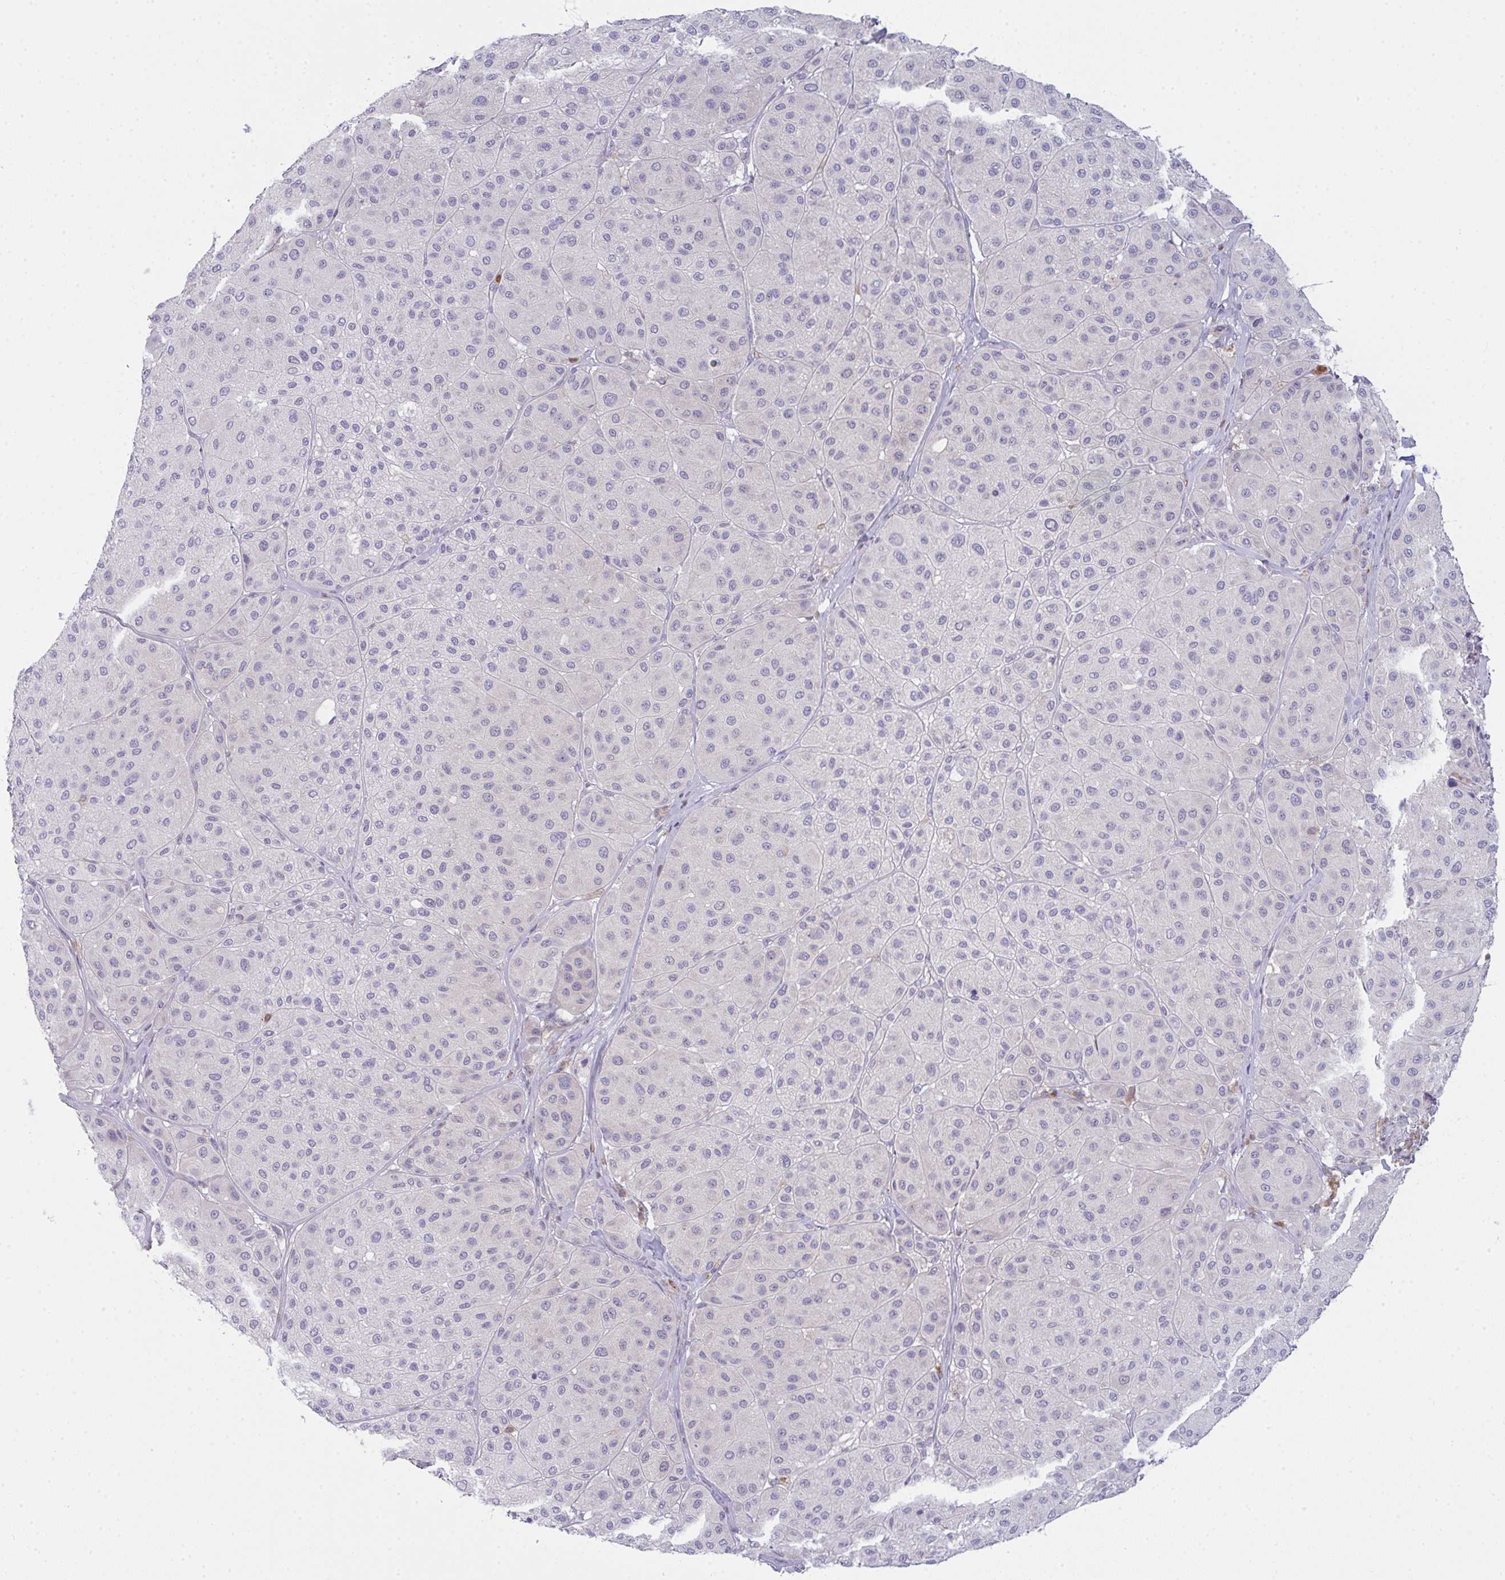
{"staining": {"intensity": "negative", "quantity": "none", "location": "none"}, "tissue": "melanoma", "cell_type": "Tumor cells", "image_type": "cancer", "snomed": [{"axis": "morphology", "description": "Malignant melanoma, Metastatic site"}, {"axis": "topography", "description": "Smooth muscle"}], "caption": "This is a micrograph of immunohistochemistry staining of malignant melanoma (metastatic site), which shows no expression in tumor cells.", "gene": "CD80", "patient": {"sex": "male", "age": 41}}